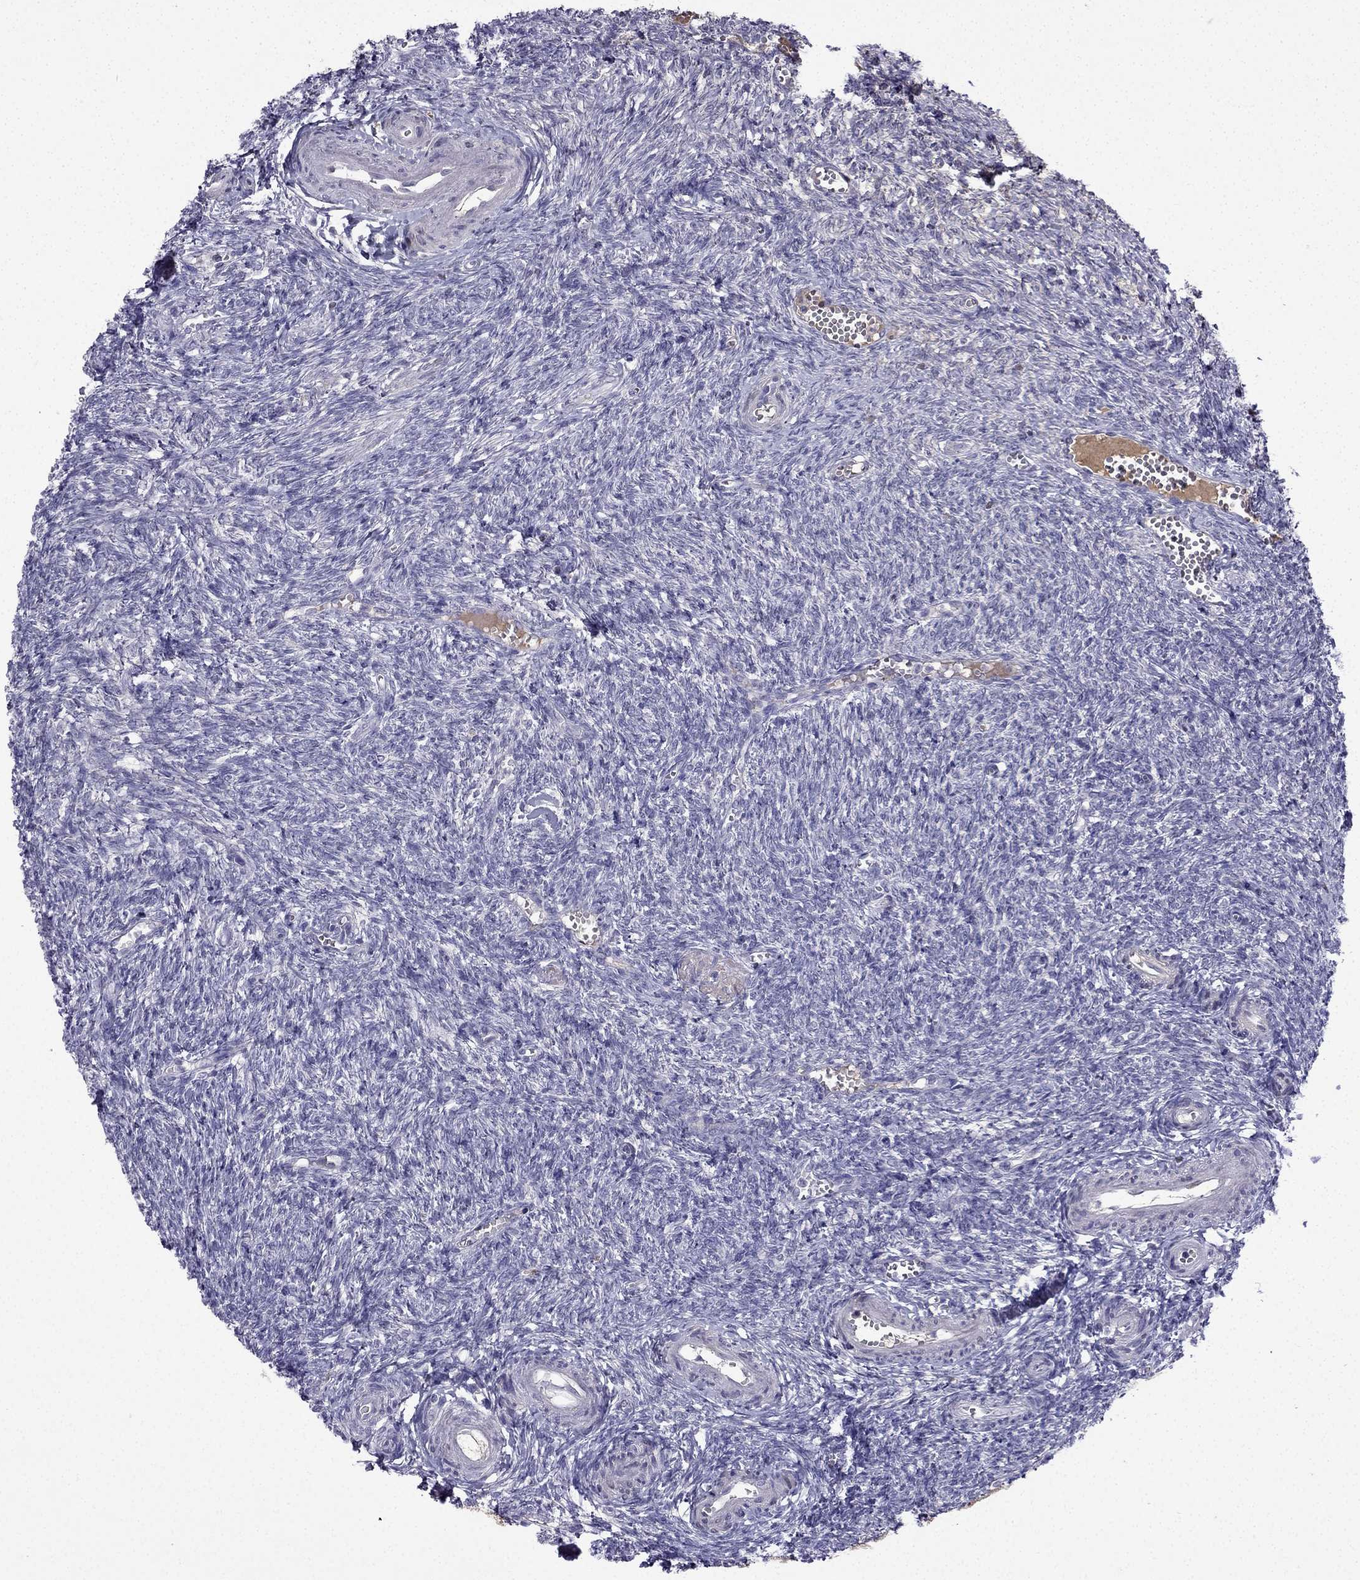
{"staining": {"intensity": "strong", "quantity": ">75%", "location": "cytoplasmic/membranous"}, "tissue": "ovary", "cell_type": "Follicle cells", "image_type": "normal", "snomed": [{"axis": "morphology", "description": "Normal tissue, NOS"}, {"axis": "topography", "description": "Ovary"}], "caption": "Strong cytoplasmic/membranous protein positivity is present in about >75% of follicle cells in ovary.", "gene": "UHRF1", "patient": {"sex": "female", "age": 43}}